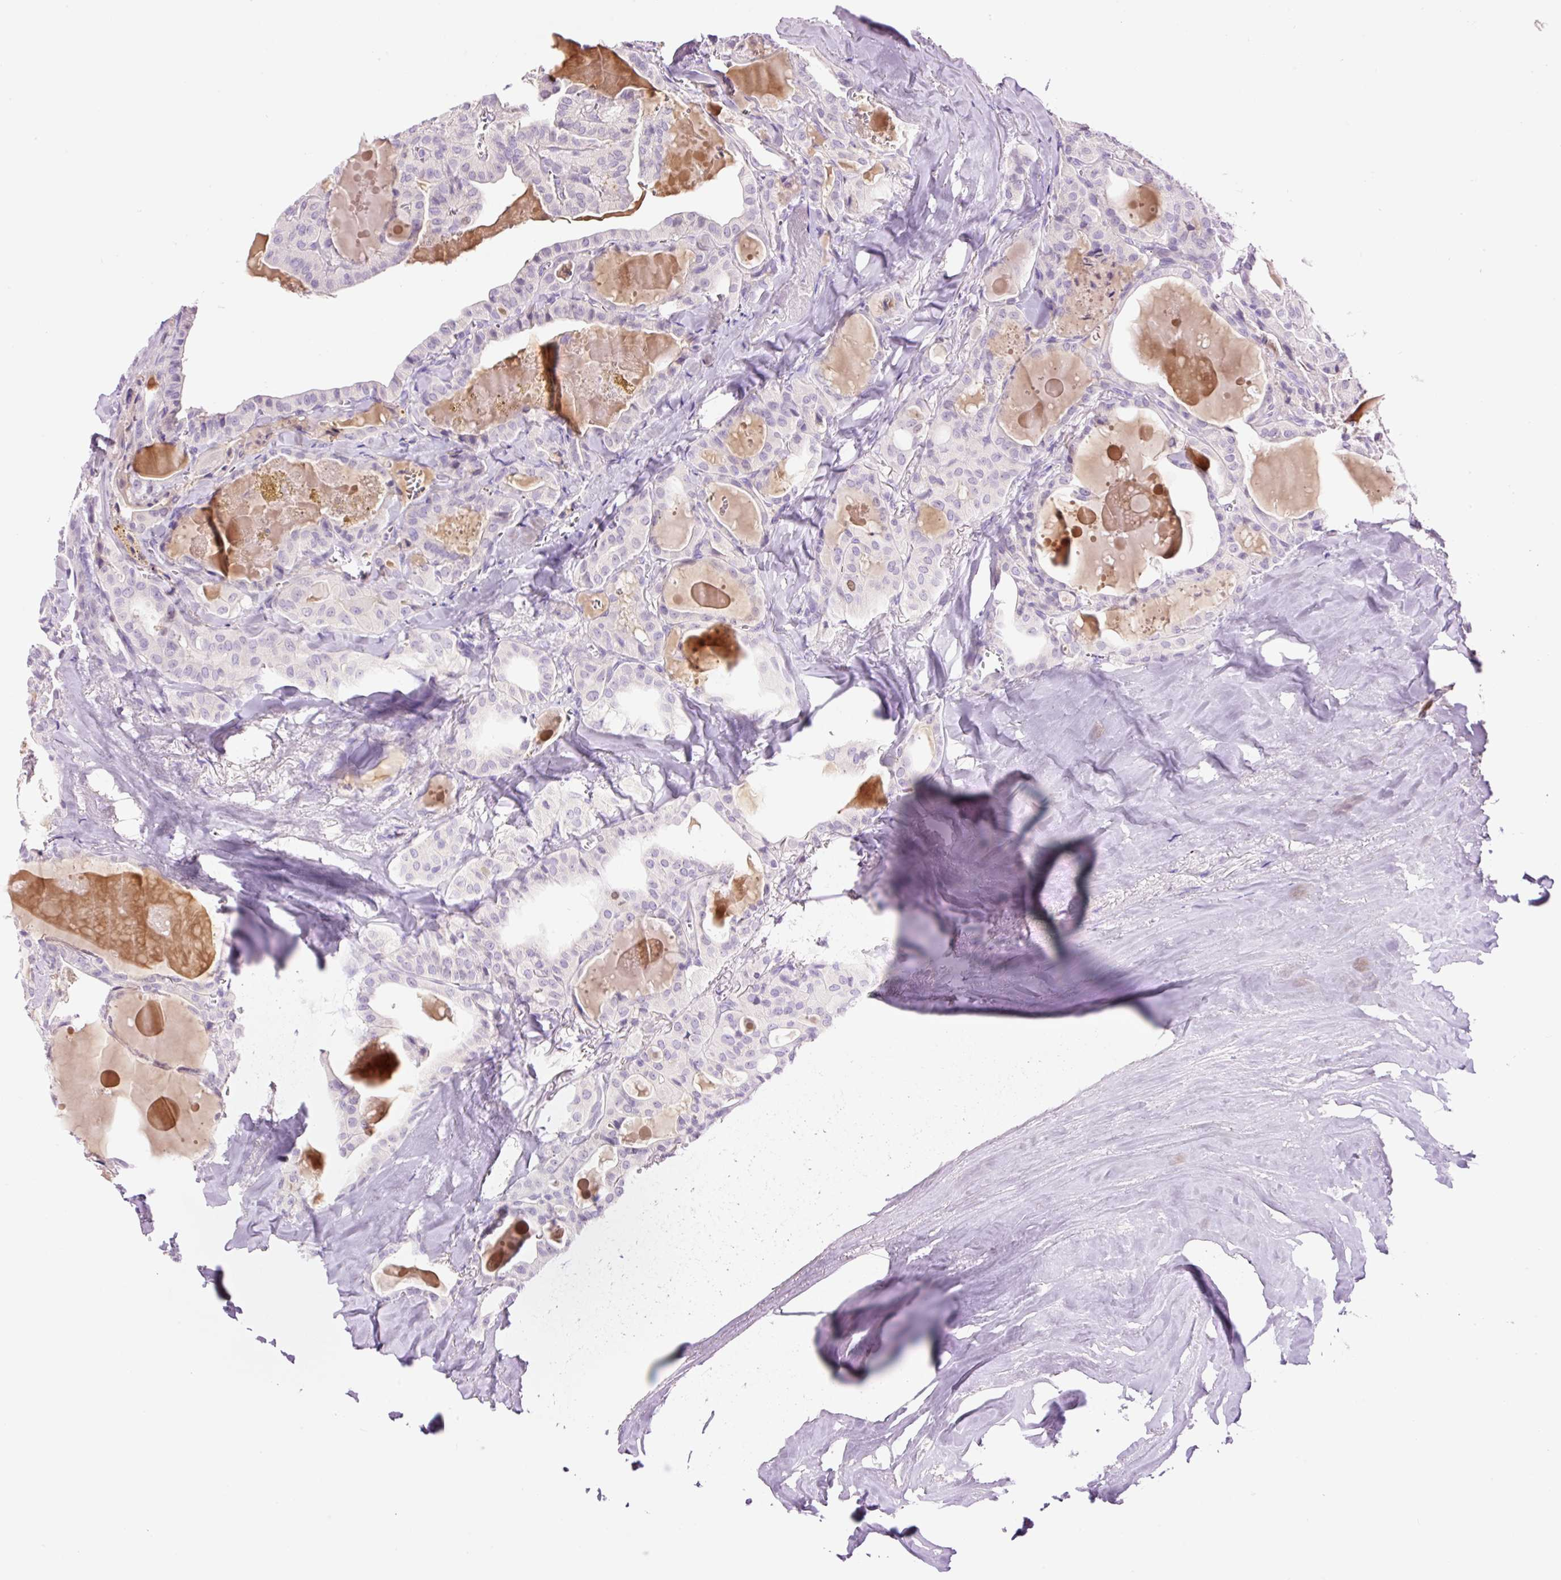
{"staining": {"intensity": "negative", "quantity": "none", "location": "none"}, "tissue": "thyroid cancer", "cell_type": "Tumor cells", "image_type": "cancer", "snomed": [{"axis": "morphology", "description": "Papillary adenocarcinoma, NOS"}, {"axis": "topography", "description": "Thyroid gland"}], "caption": "A micrograph of thyroid papillary adenocarcinoma stained for a protein reveals no brown staining in tumor cells. Brightfield microscopy of IHC stained with DAB (brown) and hematoxylin (blue), captured at high magnification.", "gene": "DPPA4", "patient": {"sex": "male", "age": 52}}